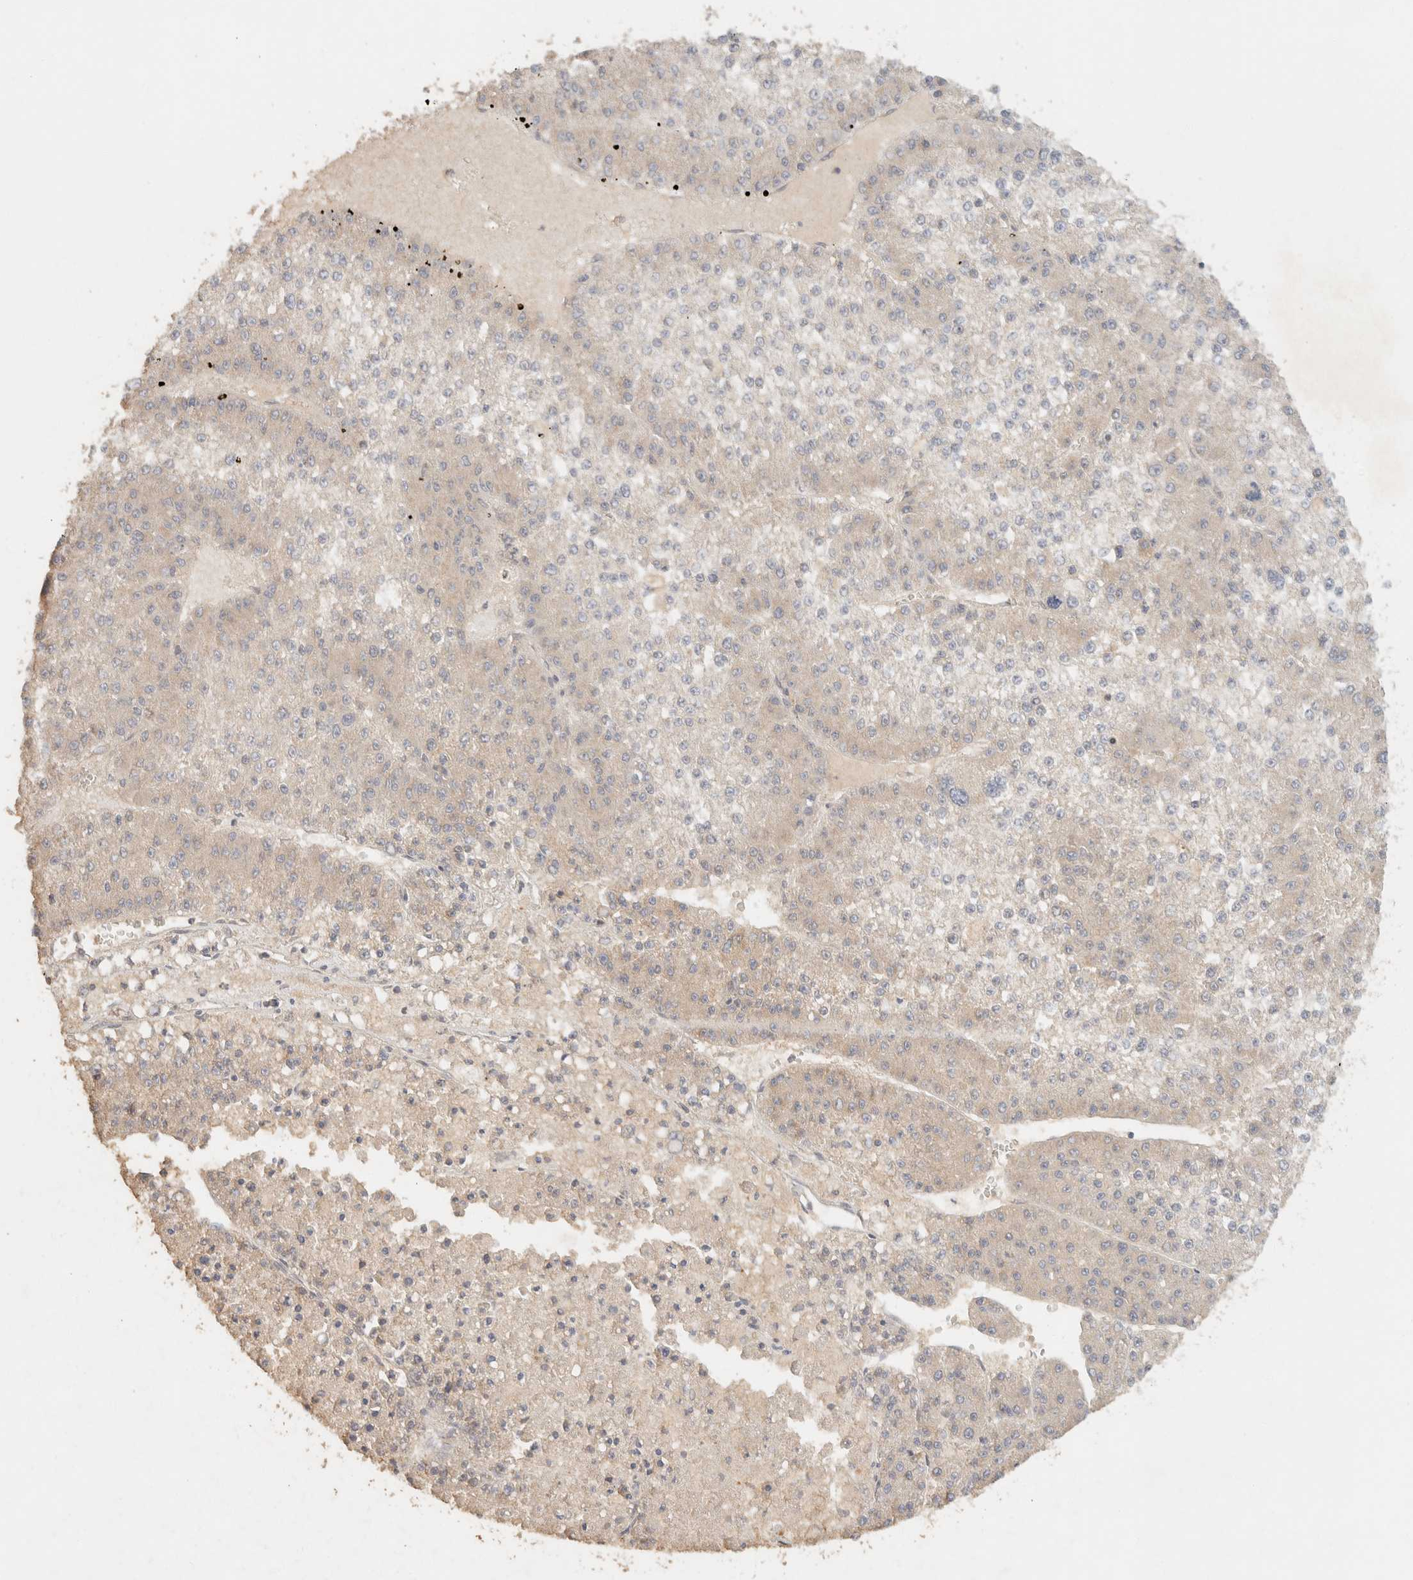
{"staining": {"intensity": "weak", "quantity": "<25%", "location": "cytoplasmic/membranous"}, "tissue": "liver cancer", "cell_type": "Tumor cells", "image_type": "cancer", "snomed": [{"axis": "morphology", "description": "Carcinoma, Hepatocellular, NOS"}, {"axis": "topography", "description": "Liver"}], "caption": "The micrograph exhibits no significant staining in tumor cells of liver cancer (hepatocellular carcinoma).", "gene": "TACC1", "patient": {"sex": "female", "age": 73}}